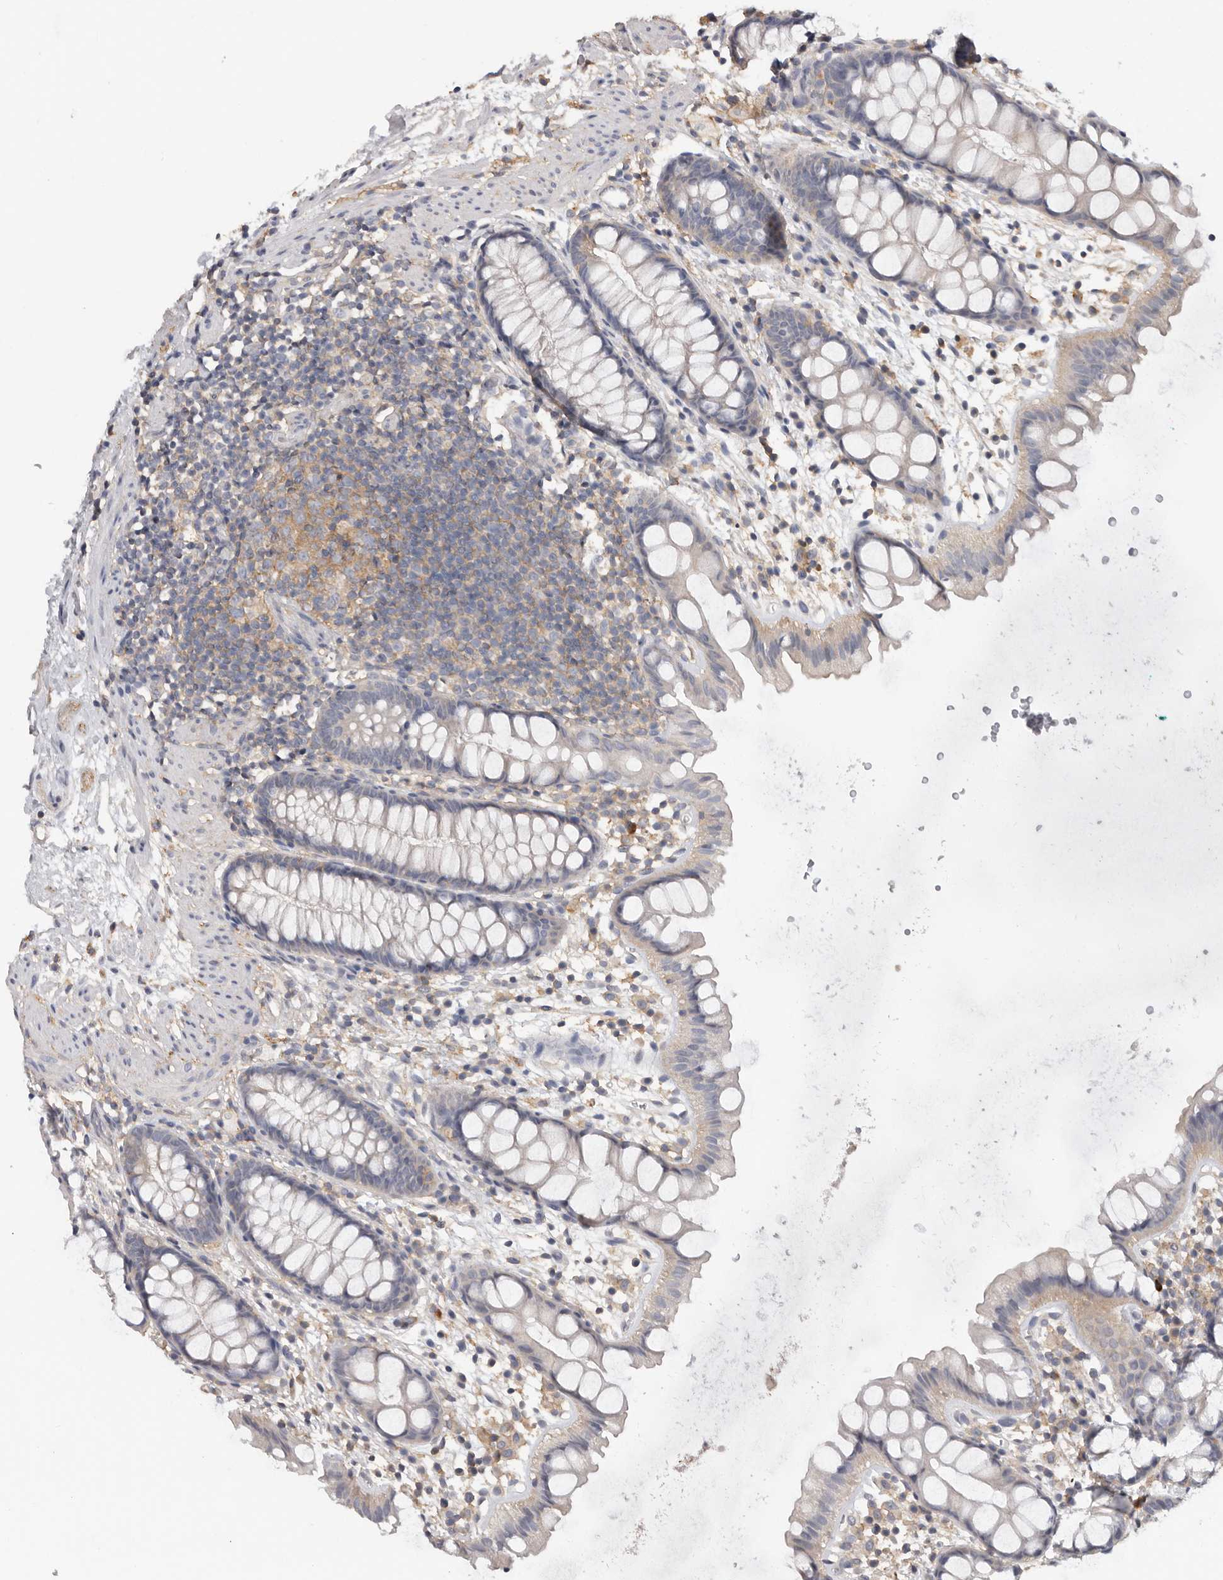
{"staining": {"intensity": "weak", "quantity": "<25%", "location": "cytoplasmic/membranous"}, "tissue": "rectum", "cell_type": "Glandular cells", "image_type": "normal", "snomed": [{"axis": "morphology", "description": "Normal tissue, NOS"}, {"axis": "topography", "description": "Rectum"}], "caption": "DAB (3,3'-diaminobenzidine) immunohistochemical staining of normal human rectum exhibits no significant staining in glandular cells. (DAB IHC, high magnification).", "gene": "WDTC1", "patient": {"sex": "female", "age": 65}}